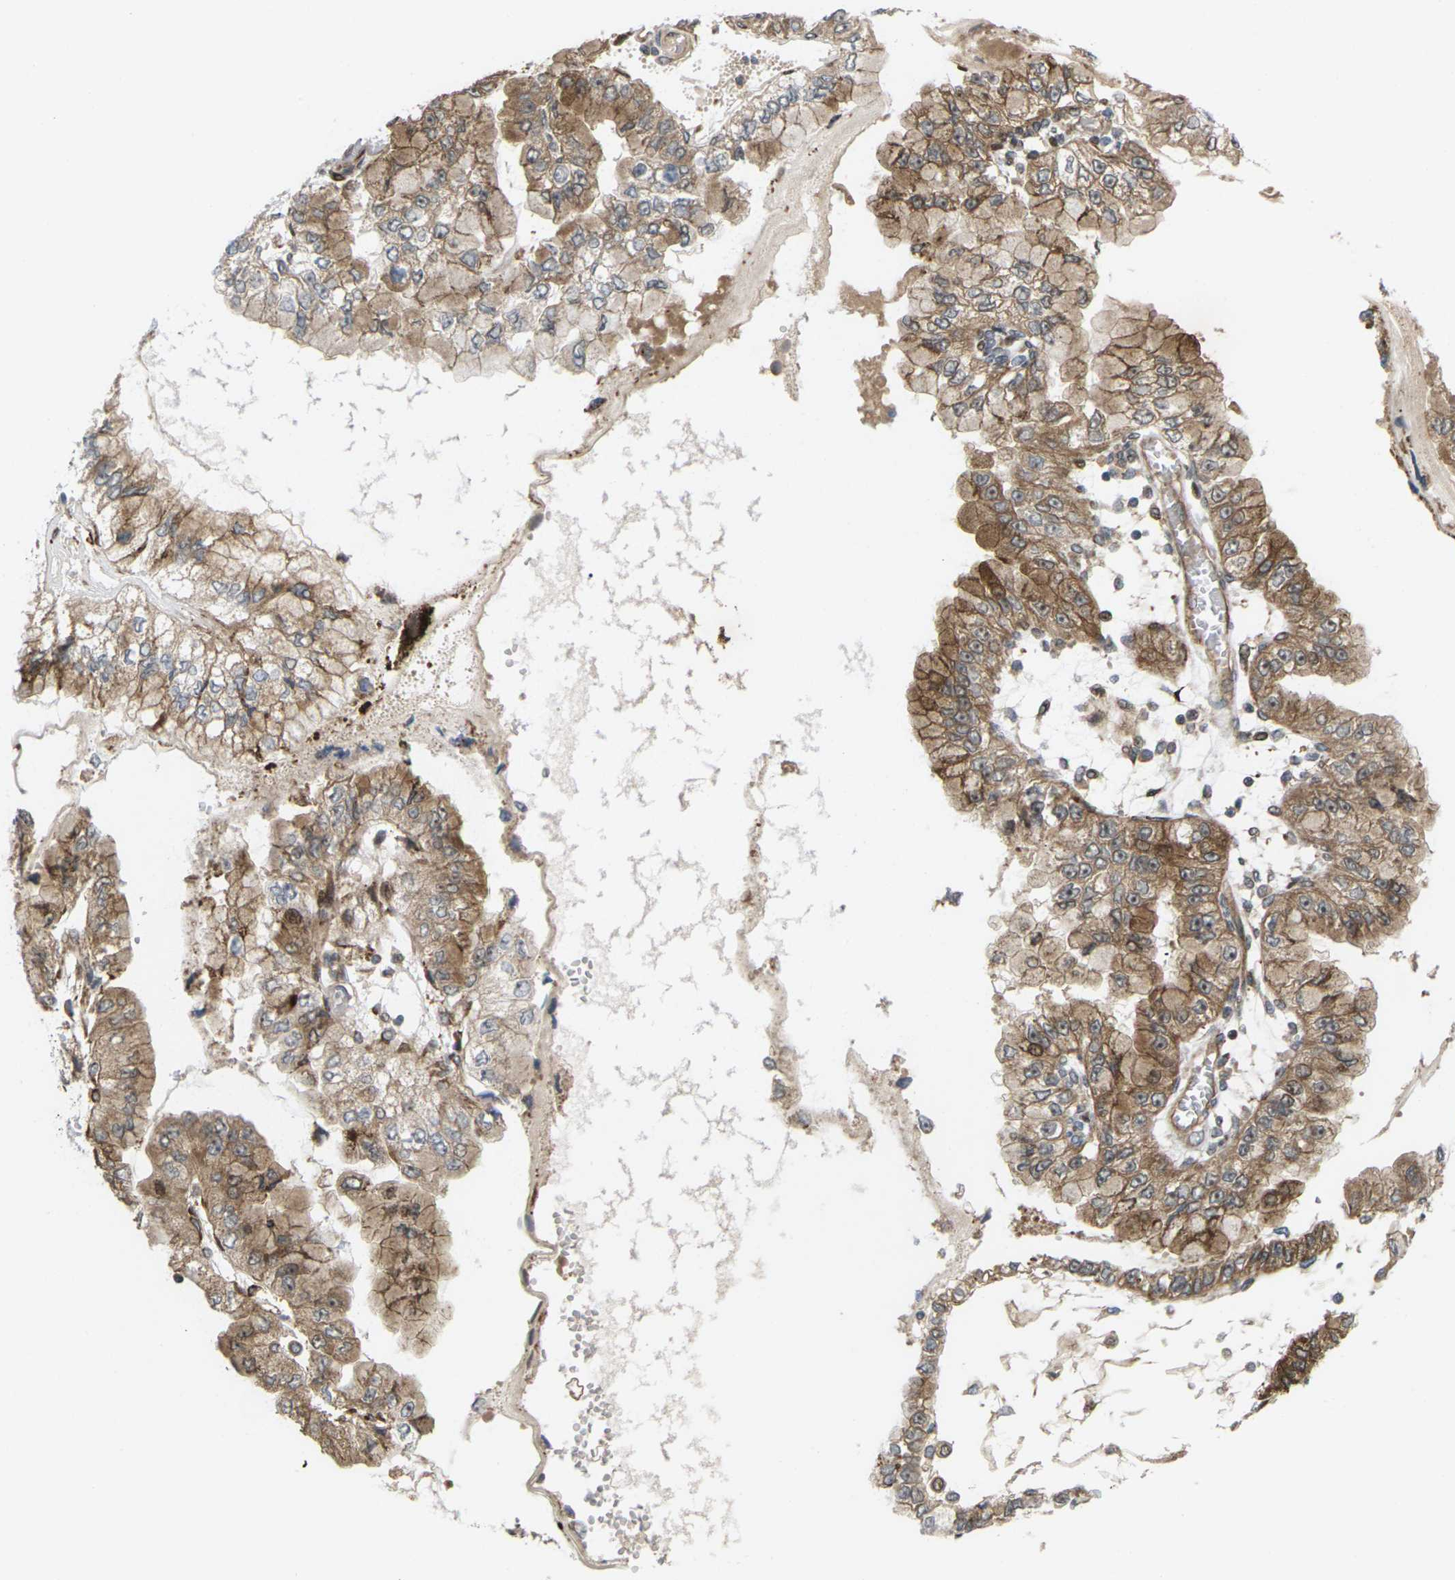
{"staining": {"intensity": "moderate", "quantity": ">75%", "location": "cytoplasmic/membranous"}, "tissue": "liver cancer", "cell_type": "Tumor cells", "image_type": "cancer", "snomed": [{"axis": "morphology", "description": "Cholangiocarcinoma"}, {"axis": "topography", "description": "Liver"}], "caption": "Immunohistochemistry micrograph of neoplastic tissue: liver cancer (cholangiocarcinoma) stained using immunohistochemistry (IHC) displays medium levels of moderate protein expression localized specifically in the cytoplasmic/membranous of tumor cells, appearing as a cytoplasmic/membranous brown color.", "gene": "ROBO1", "patient": {"sex": "female", "age": 79}}